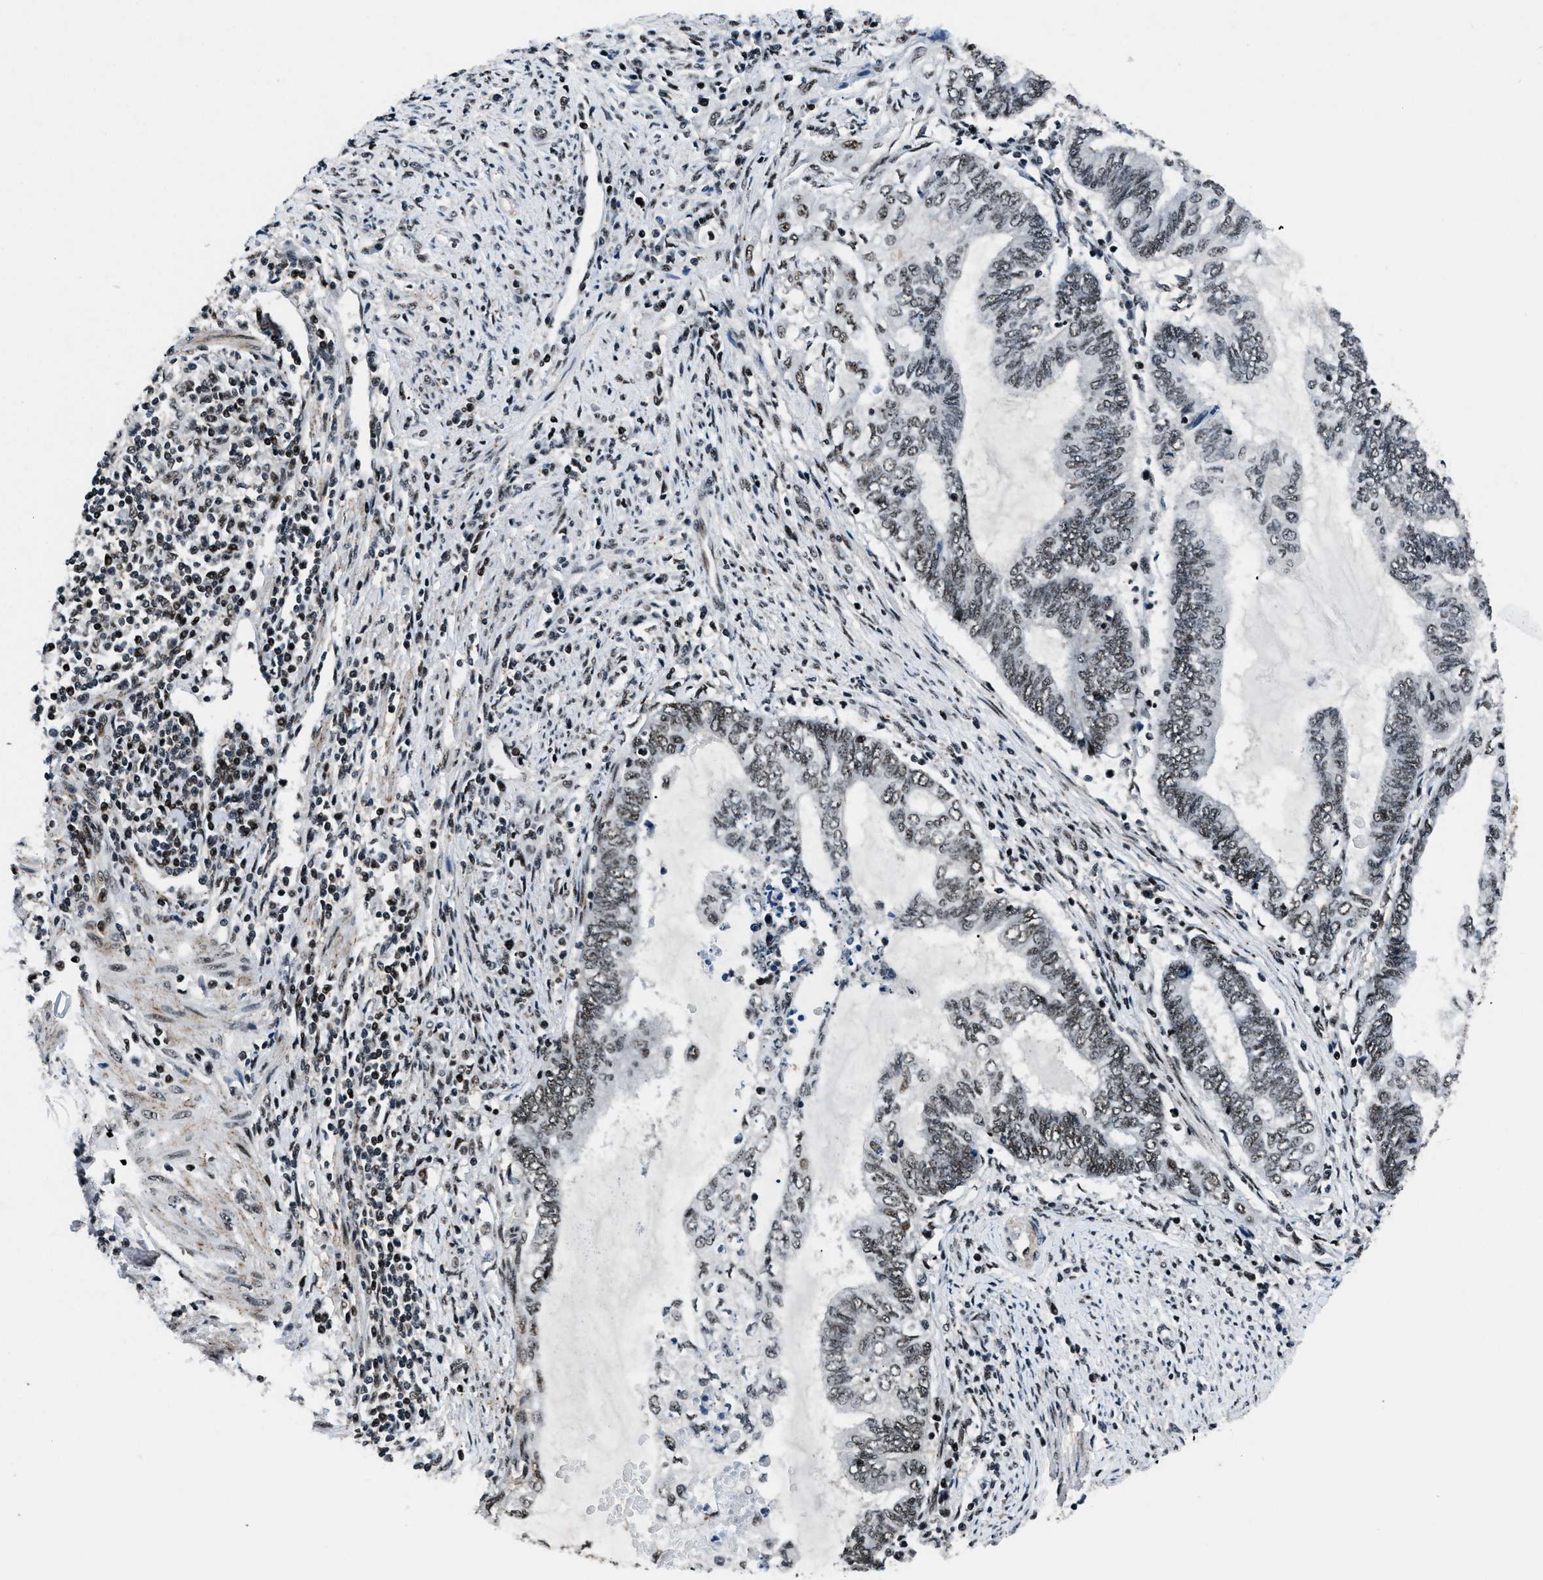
{"staining": {"intensity": "strong", "quantity": ">75%", "location": "nuclear"}, "tissue": "endometrial cancer", "cell_type": "Tumor cells", "image_type": "cancer", "snomed": [{"axis": "morphology", "description": "Adenocarcinoma, NOS"}, {"axis": "topography", "description": "Uterus"}, {"axis": "topography", "description": "Endometrium"}], "caption": "Adenocarcinoma (endometrial) stained with a brown dye demonstrates strong nuclear positive positivity in about >75% of tumor cells.", "gene": "SMARCB1", "patient": {"sex": "female", "age": 70}}